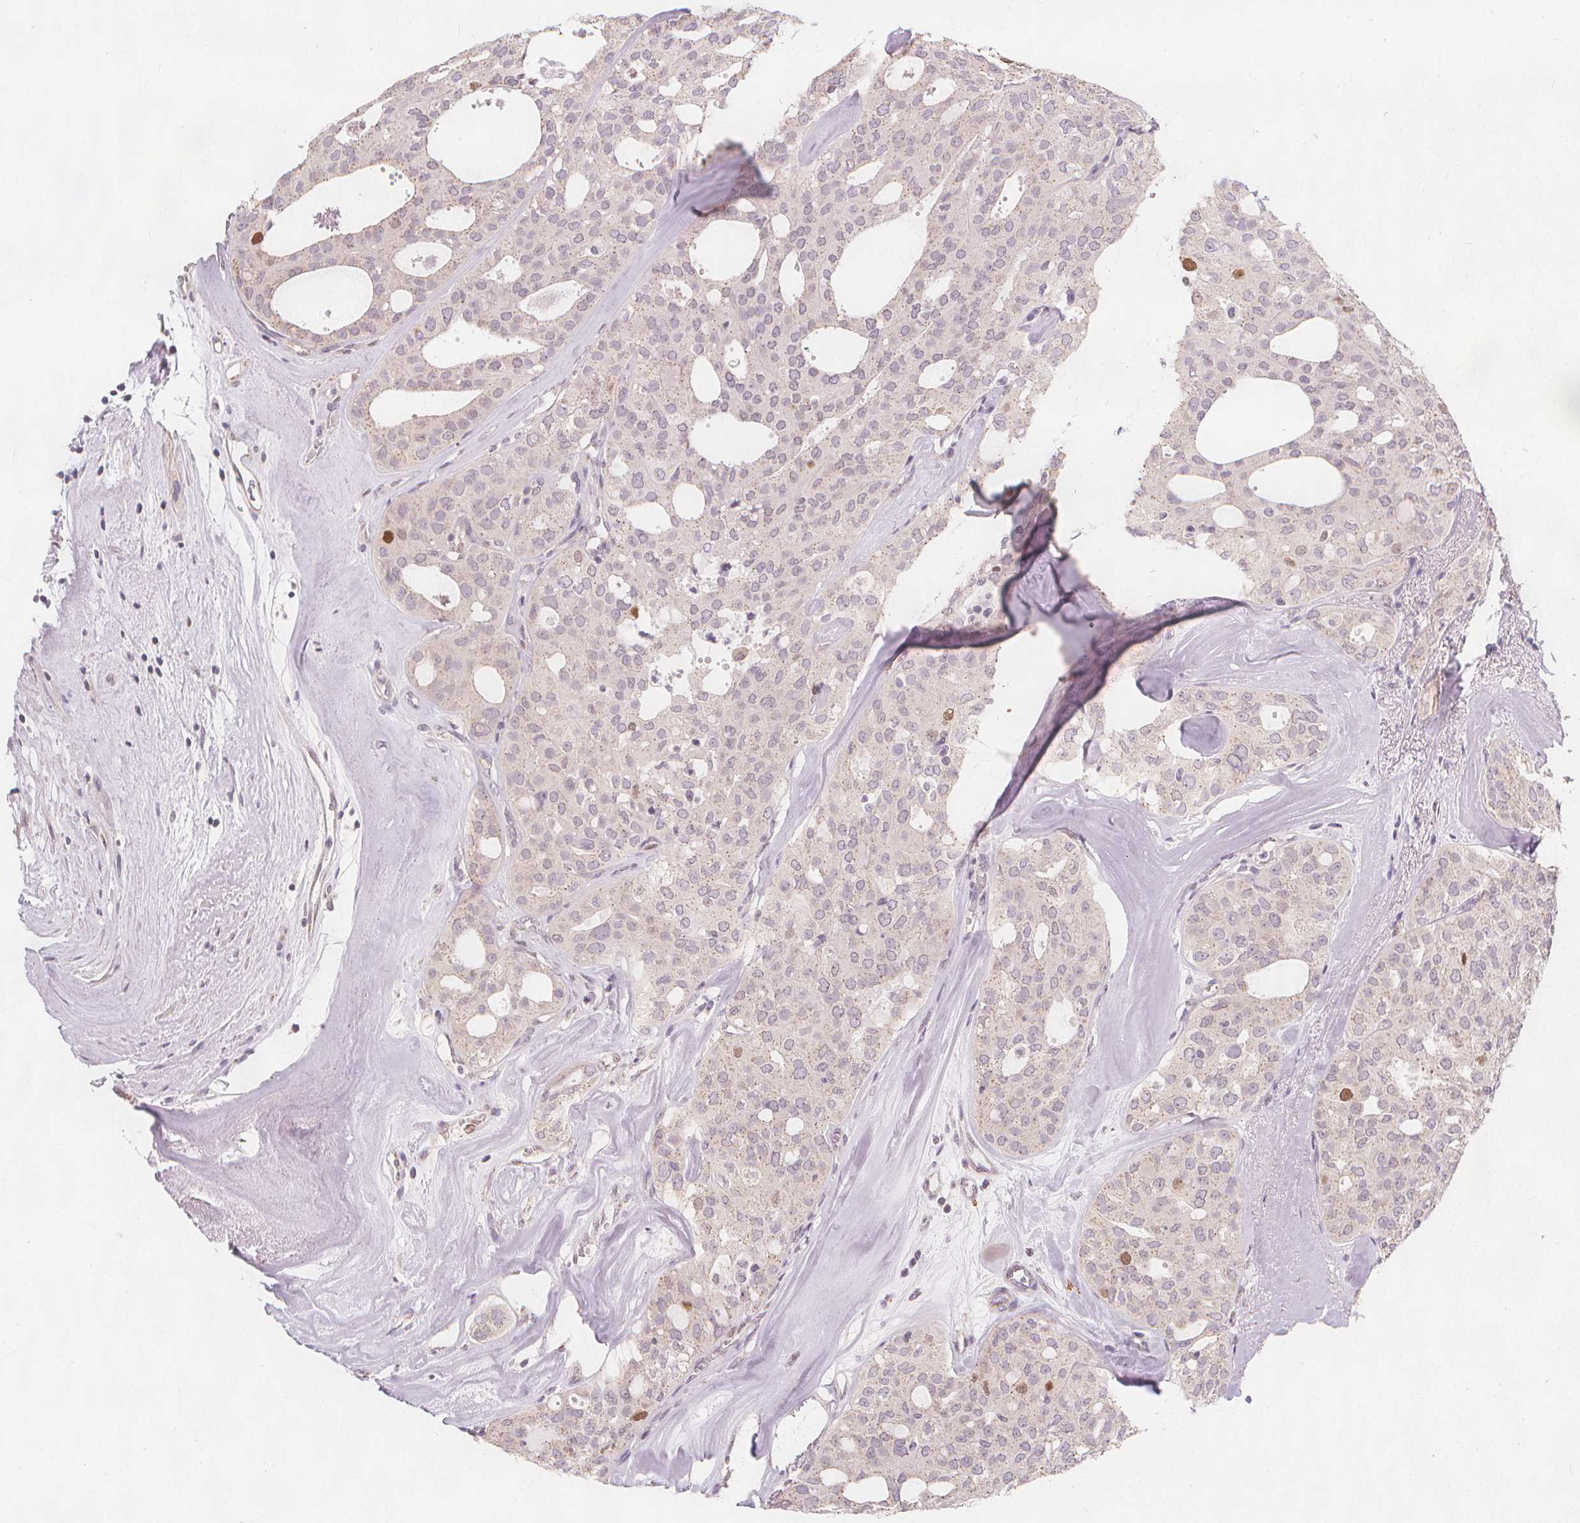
{"staining": {"intensity": "negative", "quantity": "none", "location": "none"}, "tissue": "thyroid cancer", "cell_type": "Tumor cells", "image_type": "cancer", "snomed": [{"axis": "morphology", "description": "Follicular adenoma carcinoma, NOS"}, {"axis": "topography", "description": "Thyroid gland"}], "caption": "A histopathology image of human thyroid cancer is negative for staining in tumor cells. (Brightfield microscopy of DAB IHC at high magnification).", "gene": "TIPIN", "patient": {"sex": "male", "age": 75}}